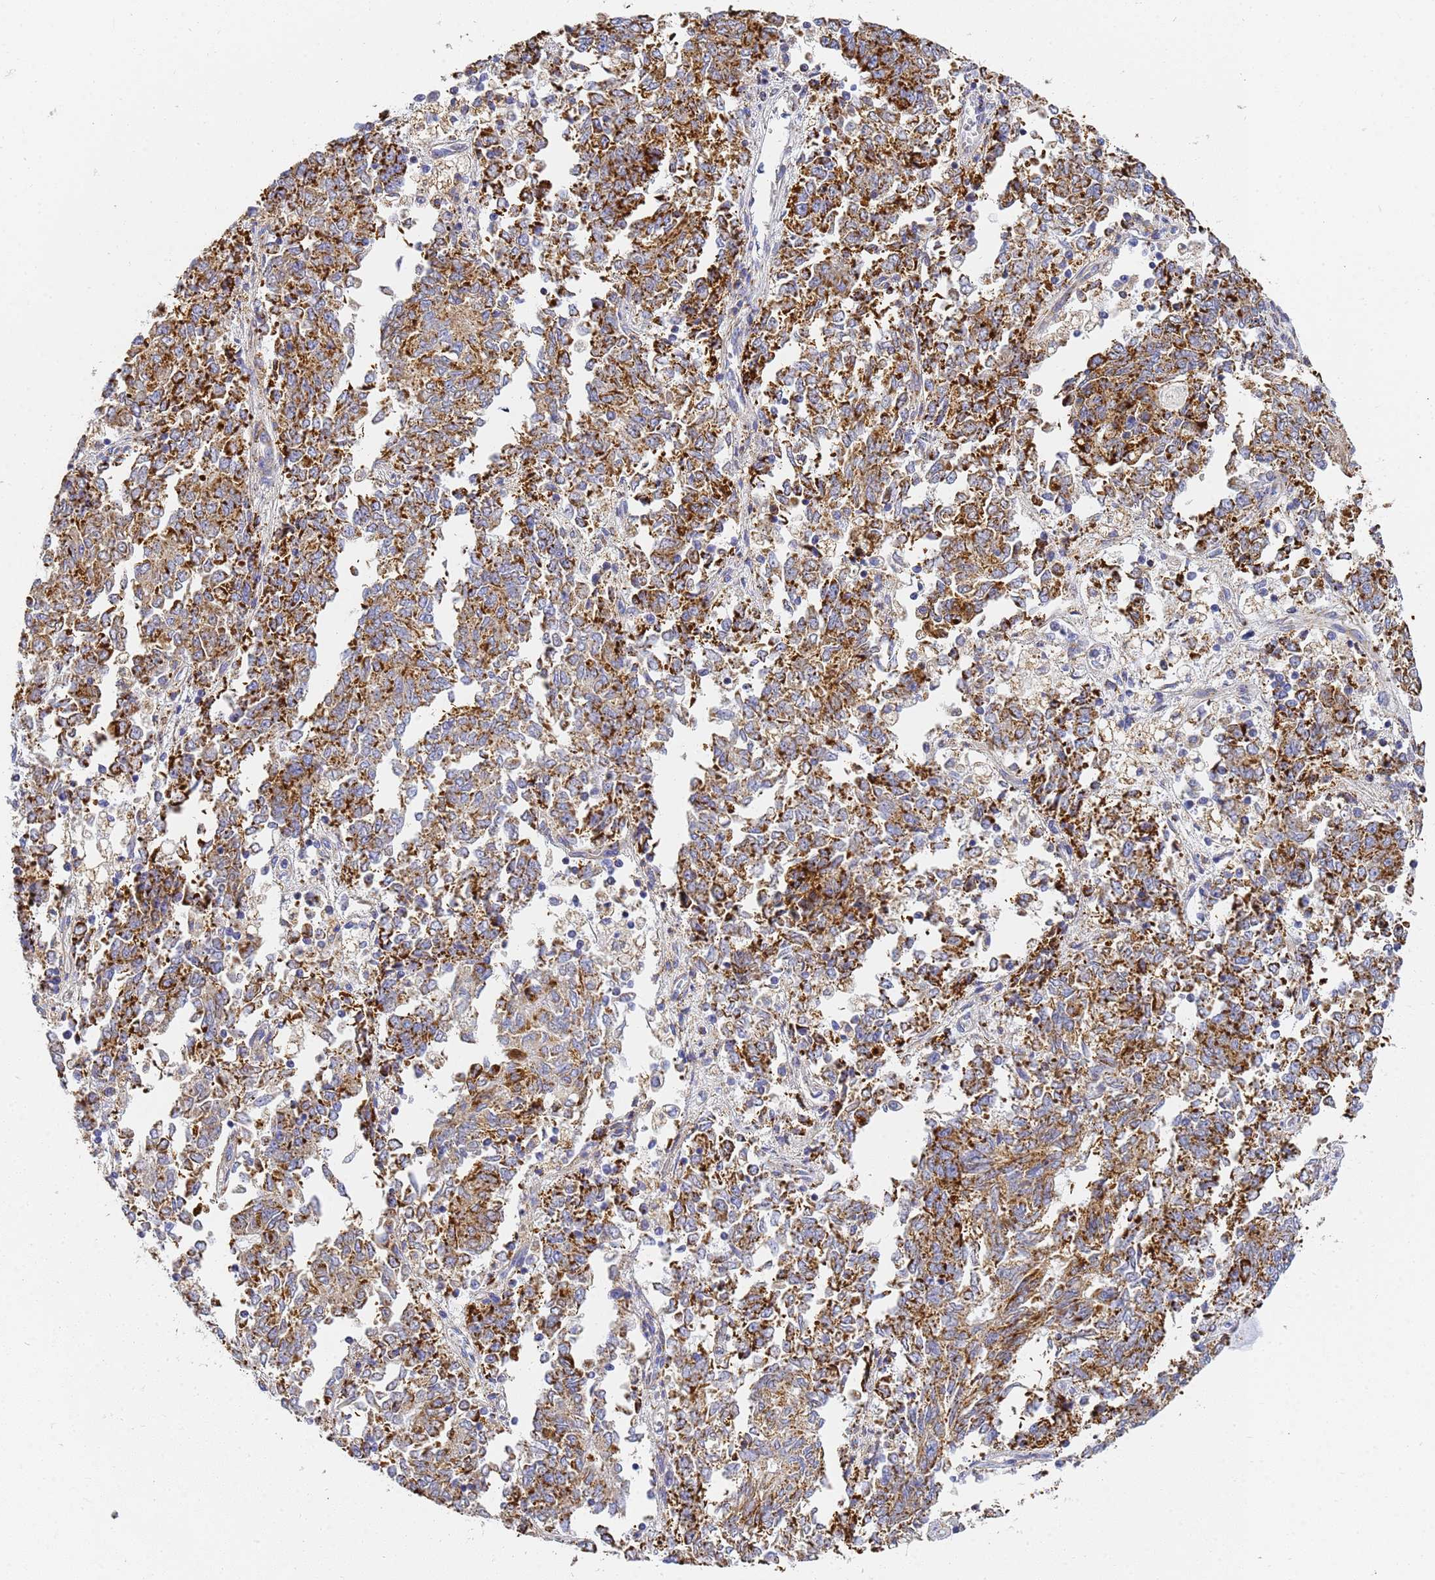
{"staining": {"intensity": "strong", "quantity": "25%-75%", "location": "cytoplasmic/membranous"}, "tissue": "endometrial cancer", "cell_type": "Tumor cells", "image_type": "cancer", "snomed": [{"axis": "morphology", "description": "Adenocarcinoma, NOS"}, {"axis": "topography", "description": "Endometrium"}], "caption": "Immunohistochemical staining of human endometrial adenocarcinoma demonstrates high levels of strong cytoplasmic/membranous expression in approximately 25%-75% of tumor cells. (DAB (3,3'-diaminobenzidine) IHC with brightfield microscopy, high magnification).", "gene": "CNIH4", "patient": {"sex": "female", "age": 80}}